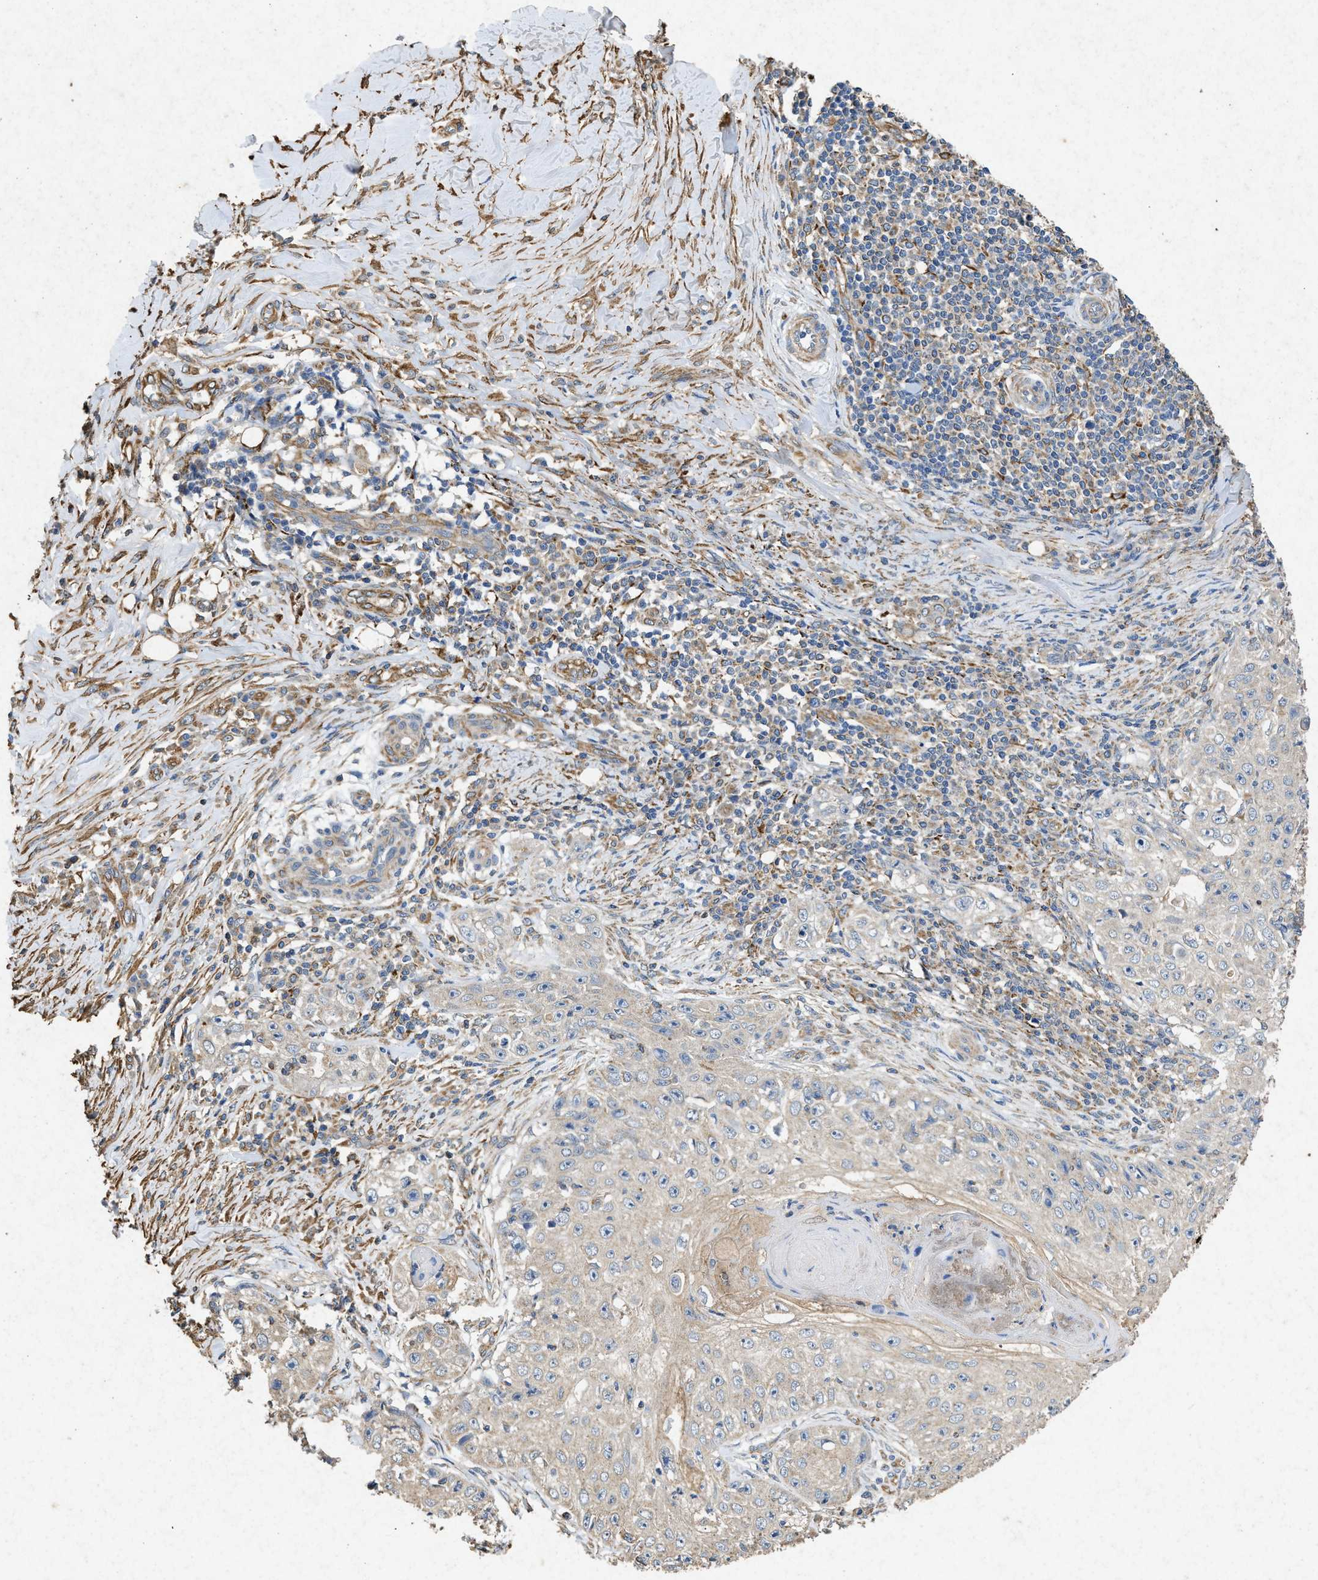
{"staining": {"intensity": "weak", "quantity": "<25%", "location": "cytoplasmic/membranous"}, "tissue": "skin cancer", "cell_type": "Tumor cells", "image_type": "cancer", "snomed": [{"axis": "morphology", "description": "Squamous cell carcinoma, NOS"}, {"axis": "topography", "description": "Skin"}], "caption": "IHC photomicrograph of neoplastic tissue: human squamous cell carcinoma (skin) stained with DAB (3,3'-diaminobenzidine) displays no significant protein staining in tumor cells.", "gene": "CDK15", "patient": {"sex": "male", "age": 86}}